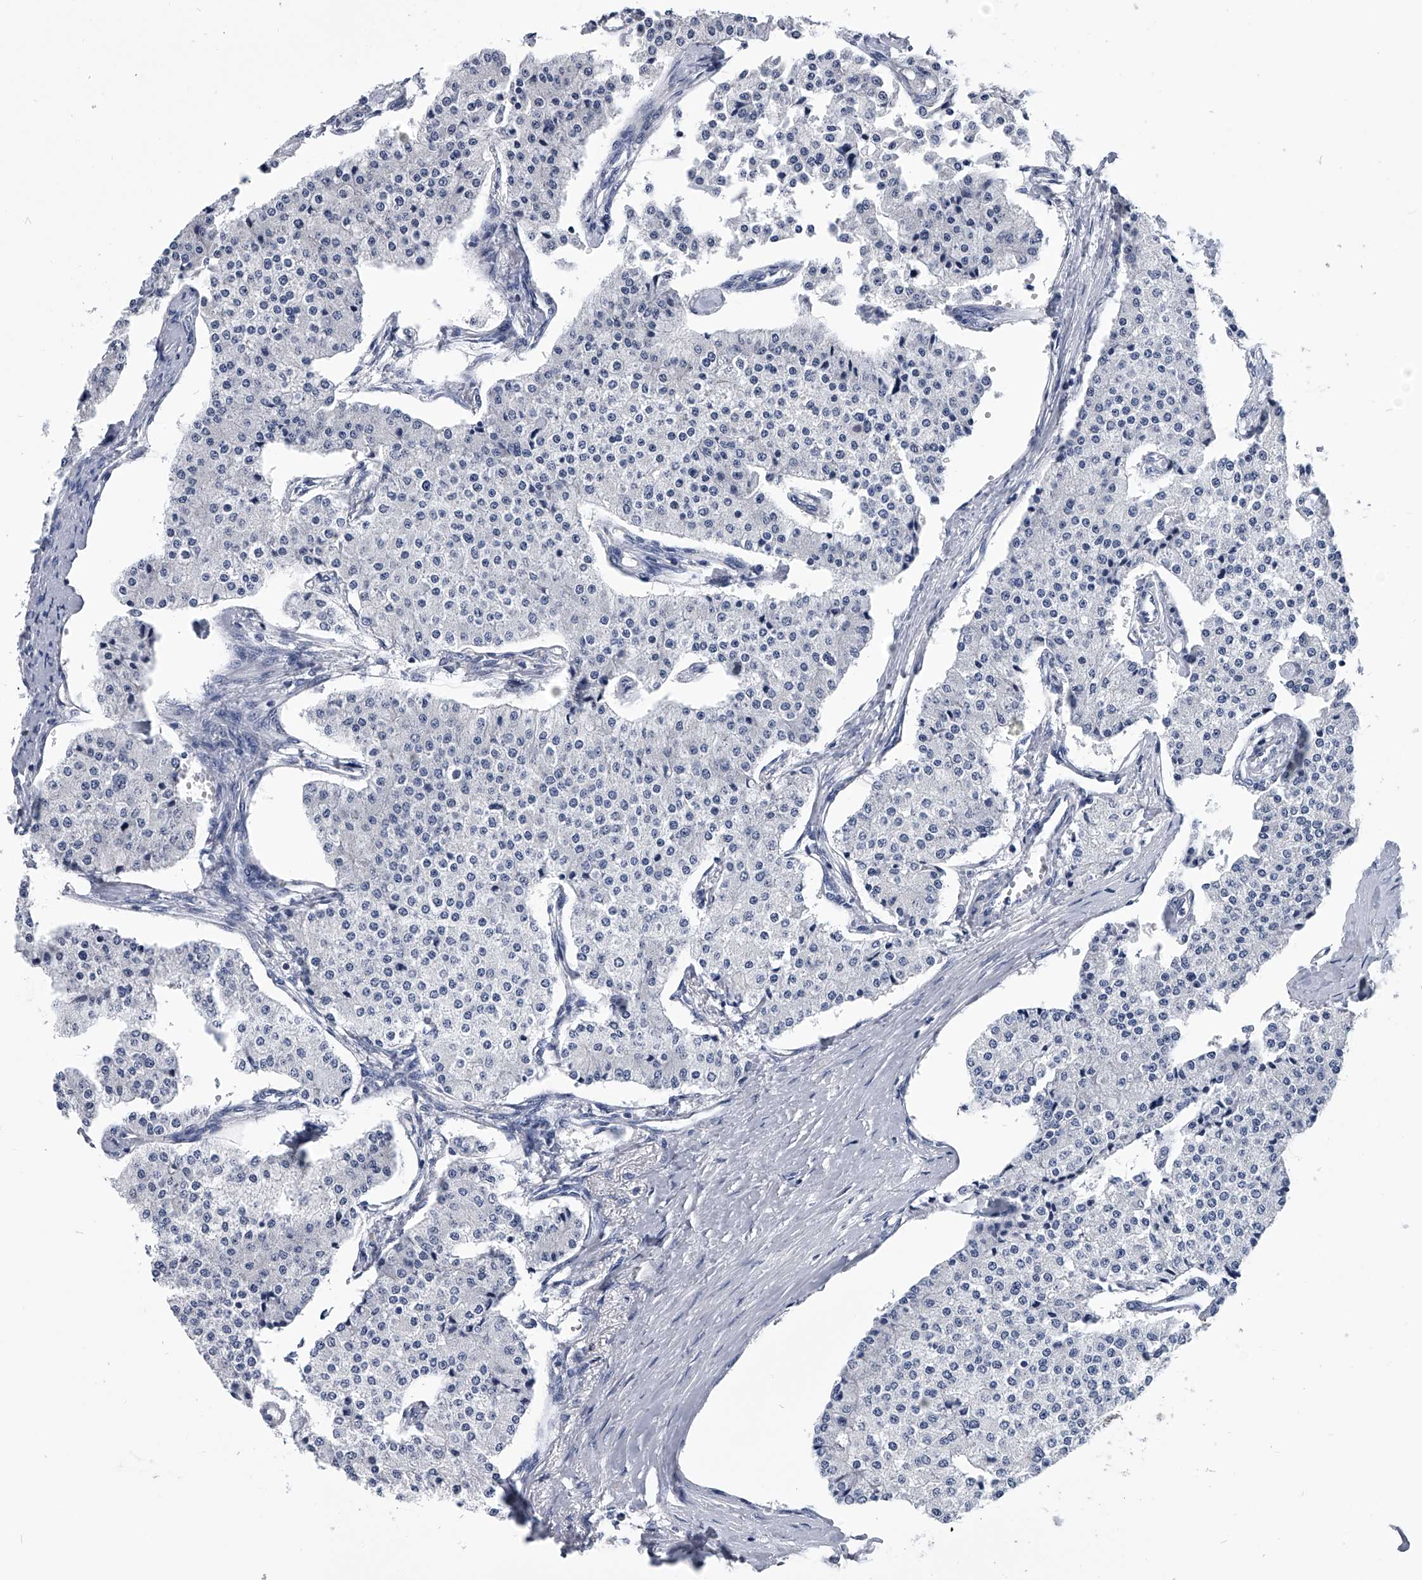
{"staining": {"intensity": "negative", "quantity": "none", "location": "none"}, "tissue": "carcinoid", "cell_type": "Tumor cells", "image_type": "cancer", "snomed": [{"axis": "morphology", "description": "Carcinoid, malignant, NOS"}, {"axis": "topography", "description": "Colon"}], "caption": "High magnification brightfield microscopy of carcinoid stained with DAB (brown) and counterstained with hematoxylin (blue): tumor cells show no significant positivity.", "gene": "PDXK", "patient": {"sex": "female", "age": 52}}